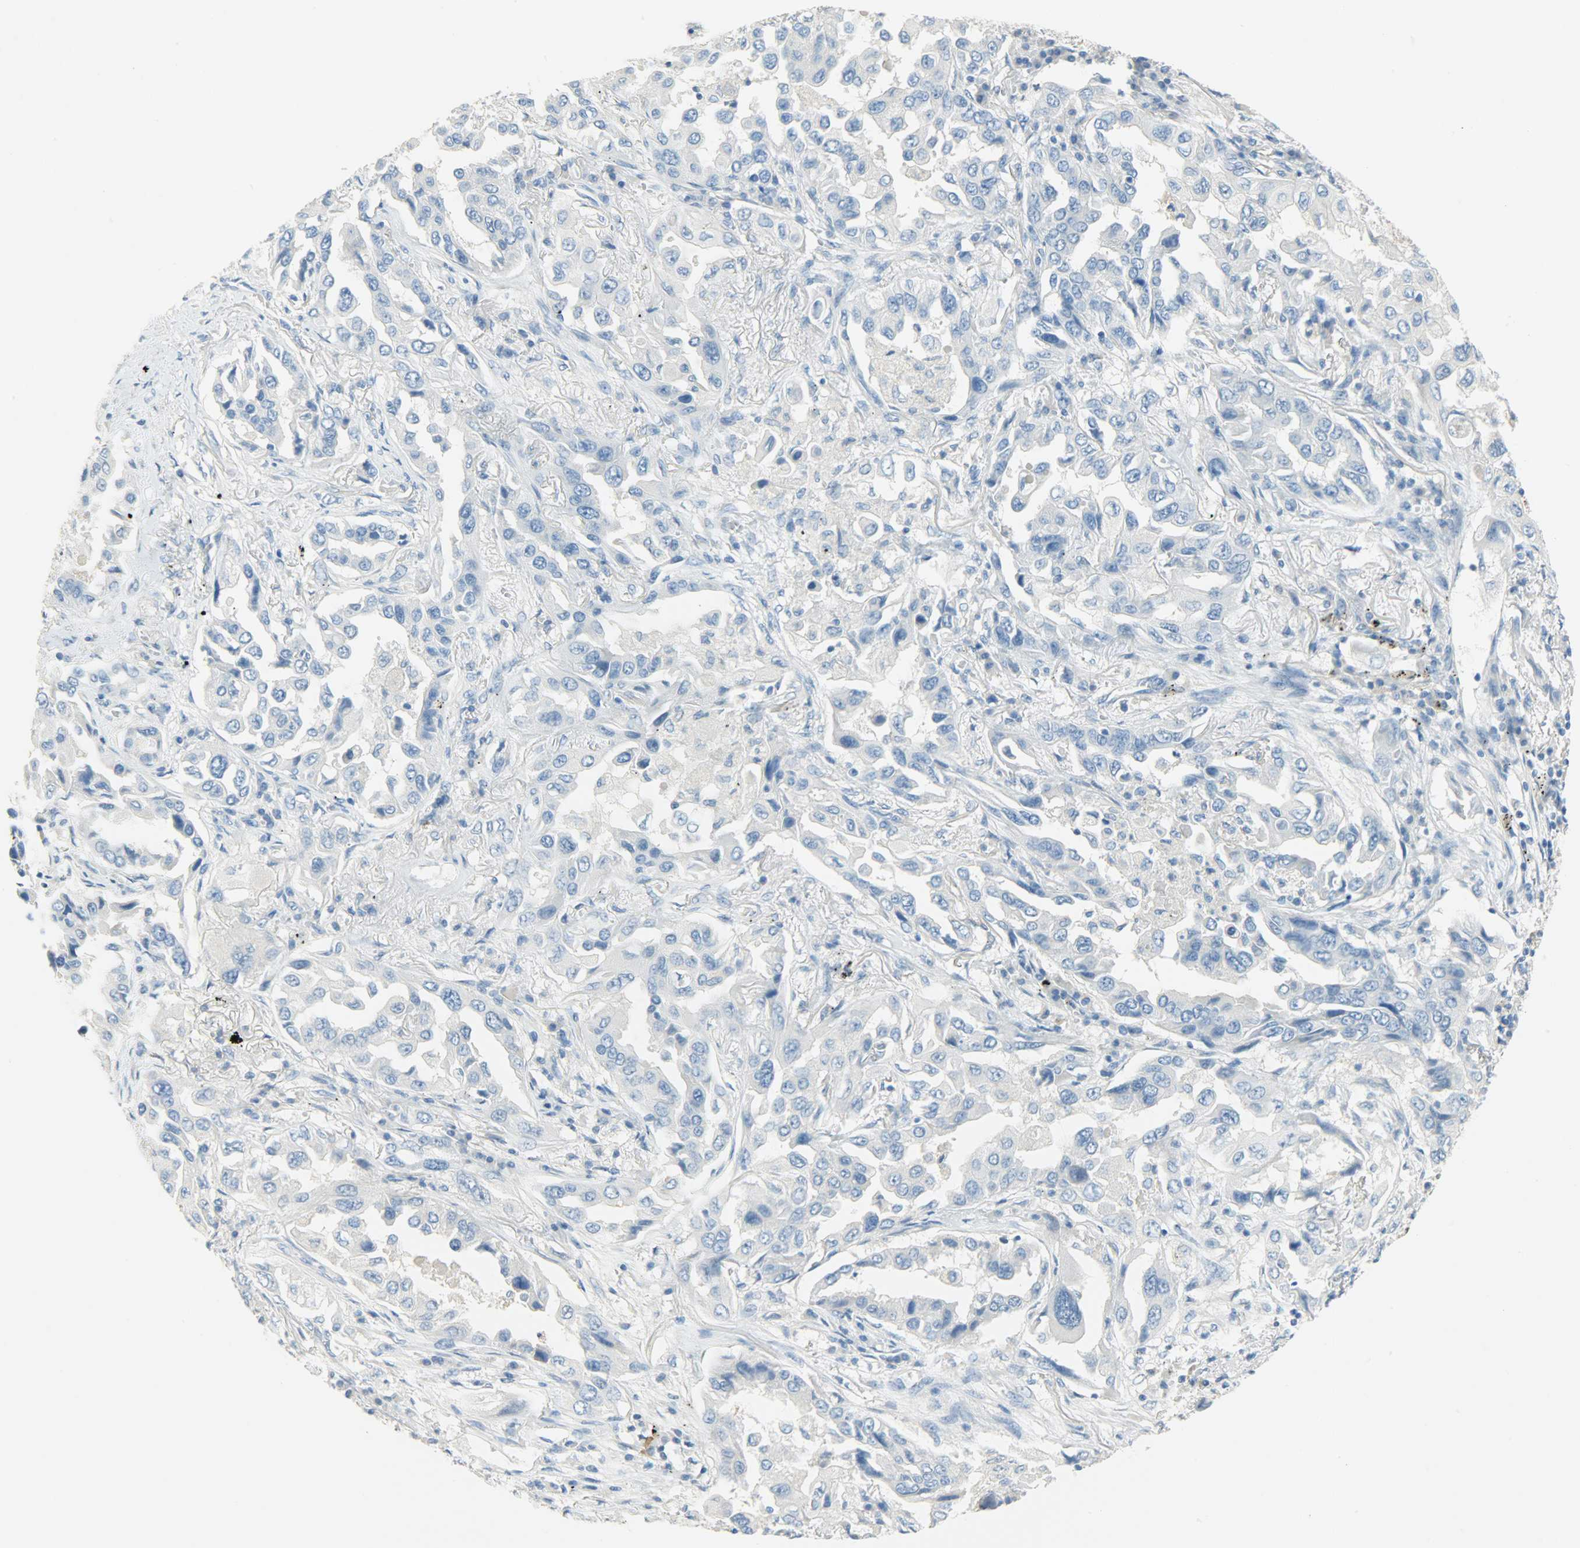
{"staining": {"intensity": "negative", "quantity": "none", "location": "none"}, "tissue": "lung cancer", "cell_type": "Tumor cells", "image_type": "cancer", "snomed": [{"axis": "morphology", "description": "Adenocarcinoma, NOS"}, {"axis": "topography", "description": "Lung"}], "caption": "High power microscopy photomicrograph of an immunohistochemistry image of lung cancer, revealing no significant positivity in tumor cells. The staining was performed using DAB to visualize the protein expression in brown, while the nuclei were stained in blue with hematoxylin (Magnification: 20x).", "gene": "PROM1", "patient": {"sex": "female", "age": 65}}